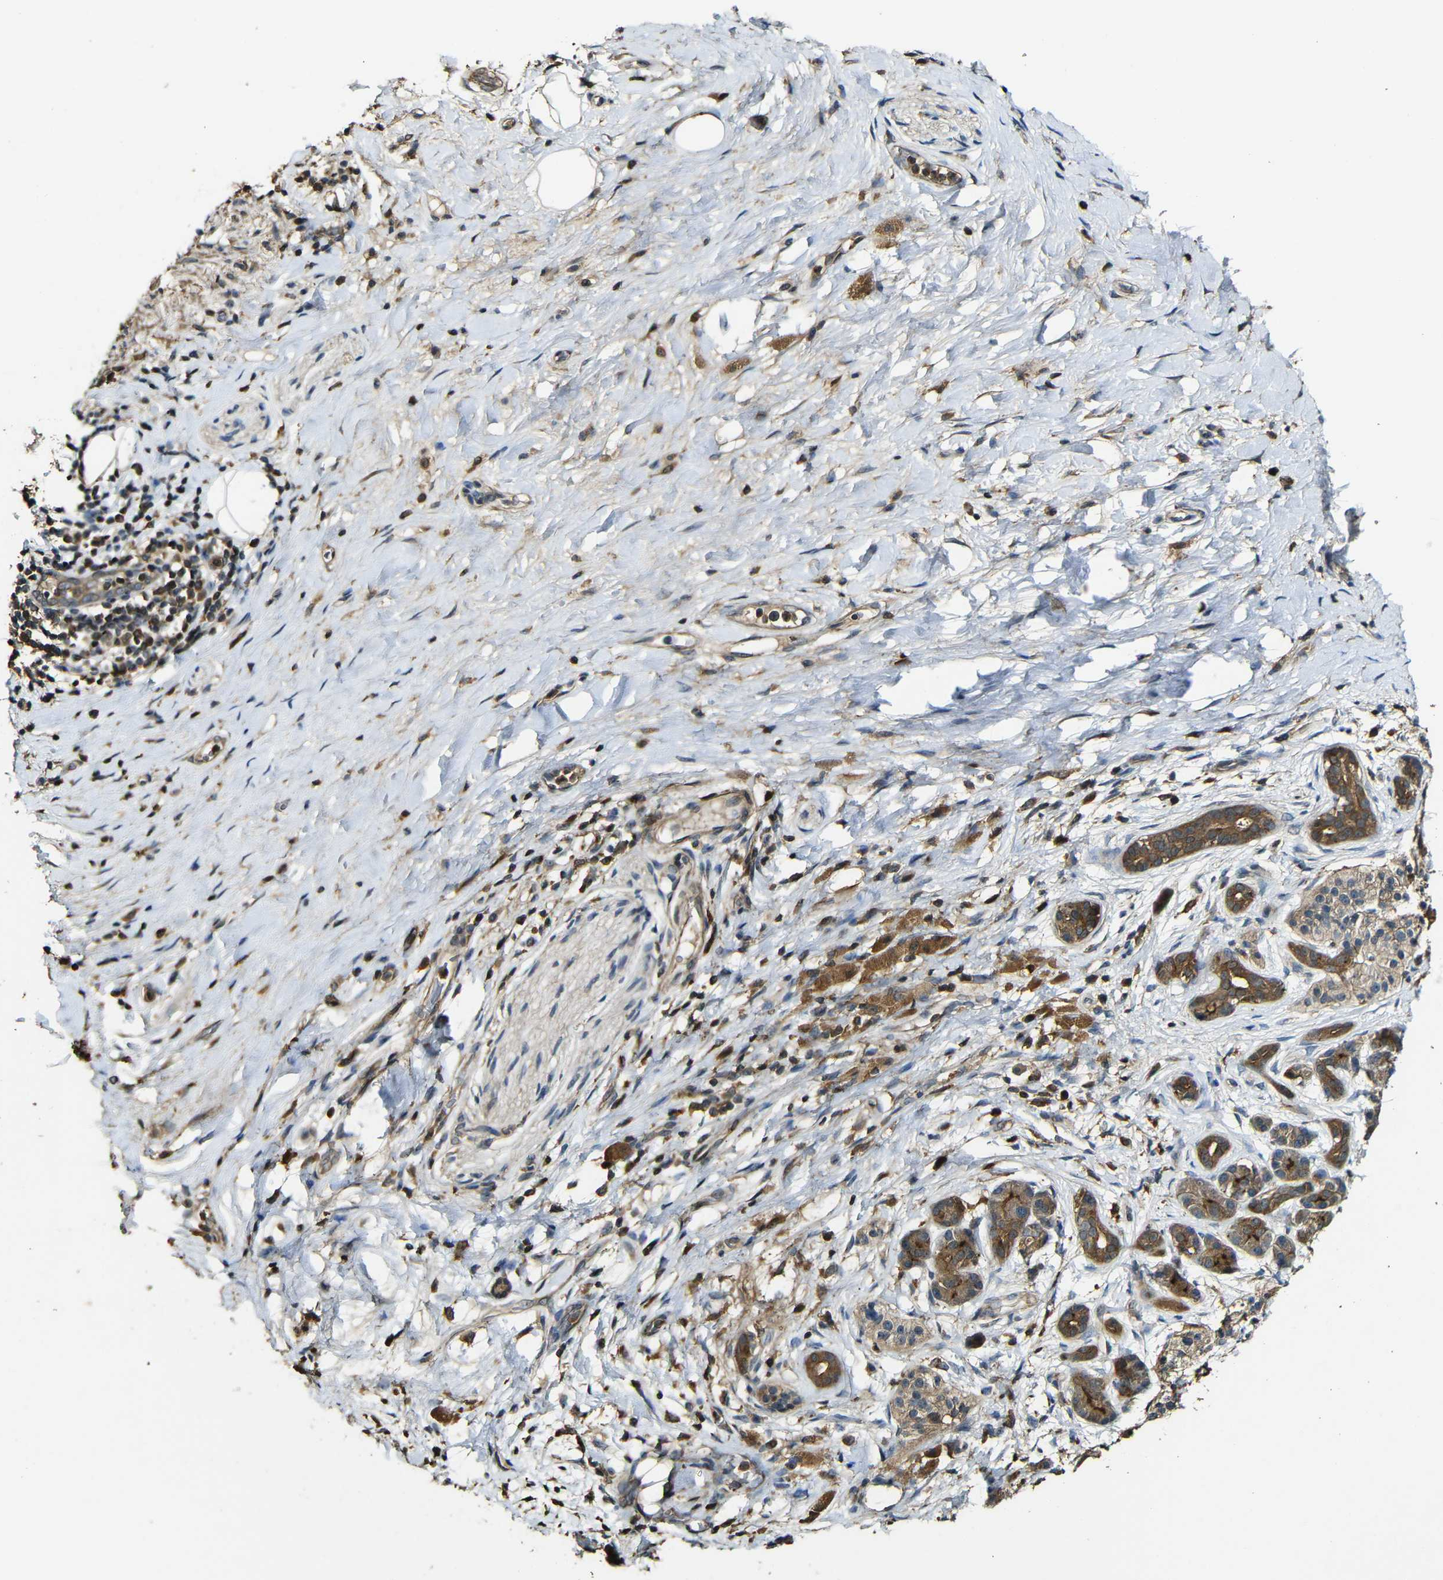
{"staining": {"intensity": "strong", "quantity": ">75%", "location": "cytoplasmic/membranous"}, "tissue": "pancreatic cancer", "cell_type": "Tumor cells", "image_type": "cancer", "snomed": [{"axis": "morphology", "description": "Adenocarcinoma, NOS"}, {"axis": "topography", "description": "Pancreas"}], "caption": "Strong cytoplasmic/membranous protein positivity is appreciated in approximately >75% of tumor cells in pancreatic cancer.", "gene": "CASP8", "patient": {"sex": "male", "age": 55}}